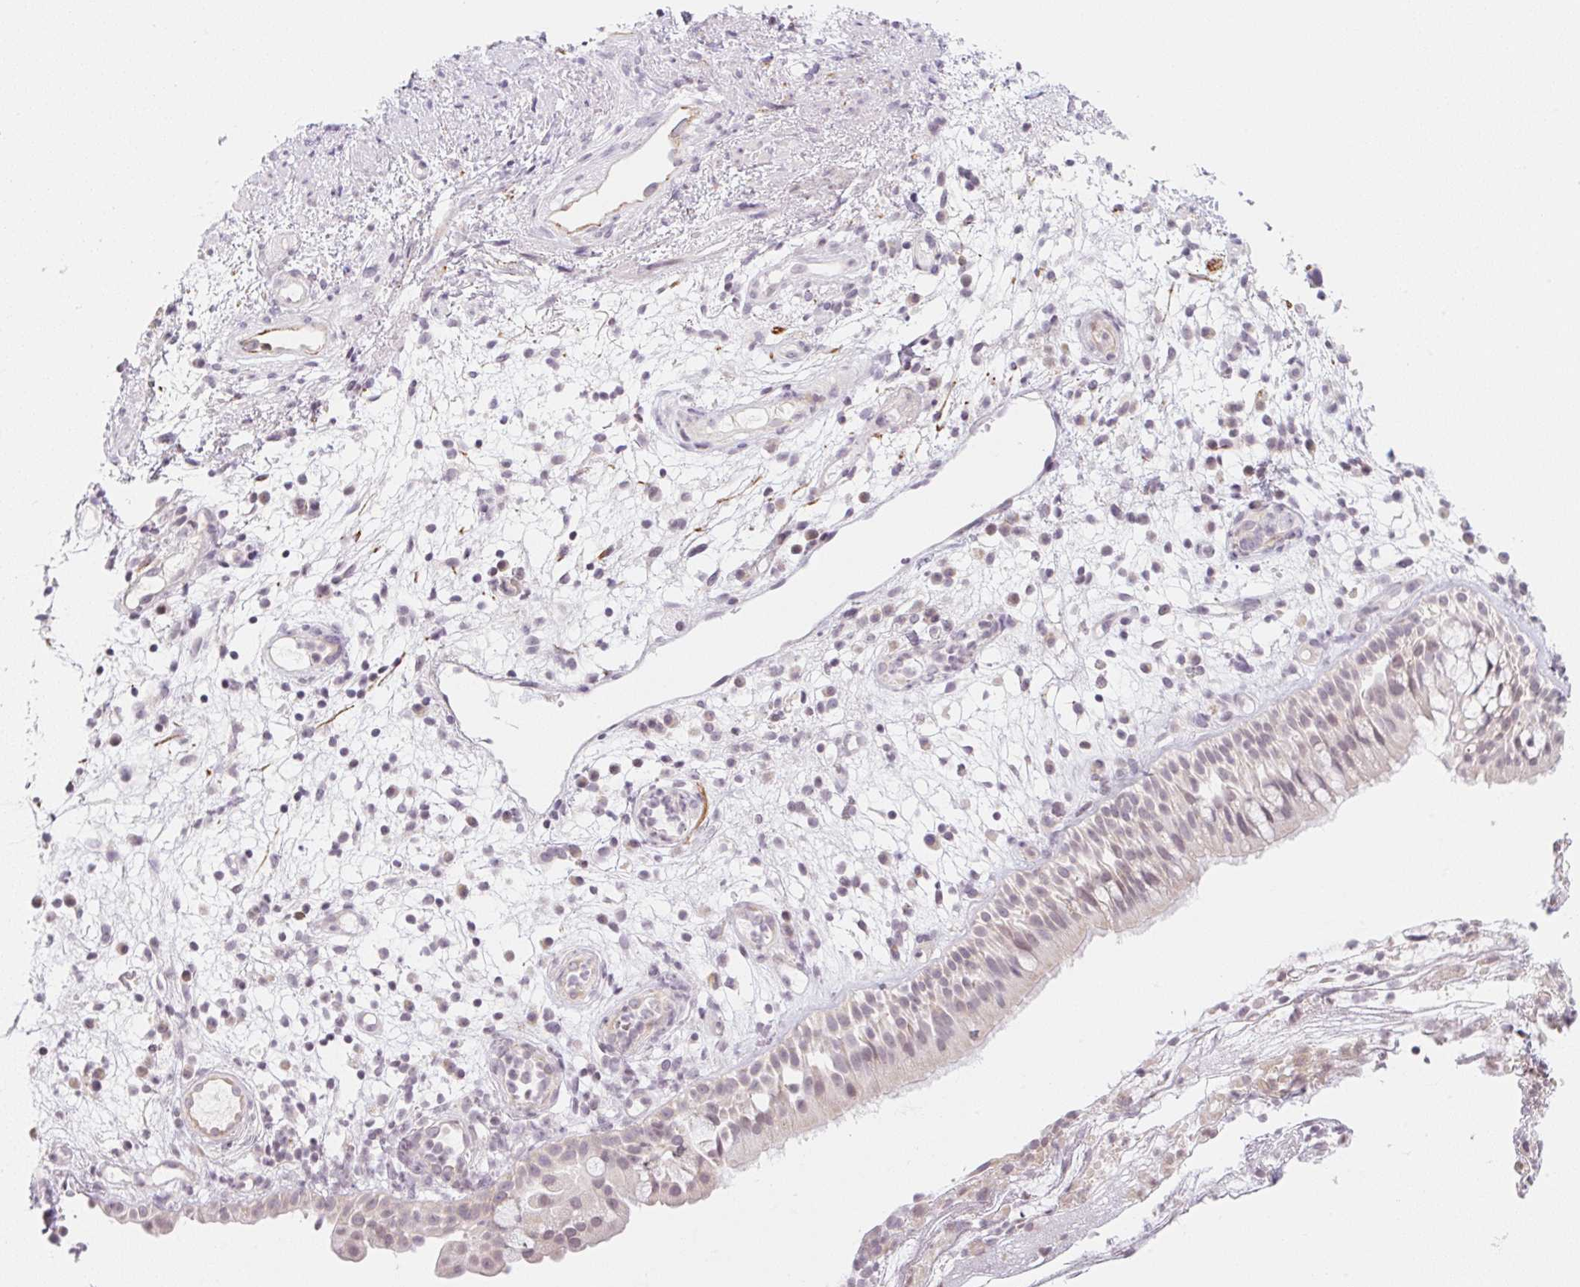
{"staining": {"intensity": "weak", "quantity": "<25%", "location": "nuclear"}, "tissue": "nasopharynx", "cell_type": "Respiratory epithelial cells", "image_type": "normal", "snomed": [{"axis": "morphology", "description": "Normal tissue, NOS"}, {"axis": "morphology", "description": "Inflammation, NOS"}, {"axis": "topography", "description": "Nasopharynx"}], "caption": "Histopathology image shows no significant protein expression in respiratory epithelial cells of benign nasopharynx. (DAB (3,3'-diaminobenzidine) immunohistochemistry visualized using brightfield microscopy, high magnification).", "gene": "CASKIN1", "patient": {"sex": "male", "age": 54}}